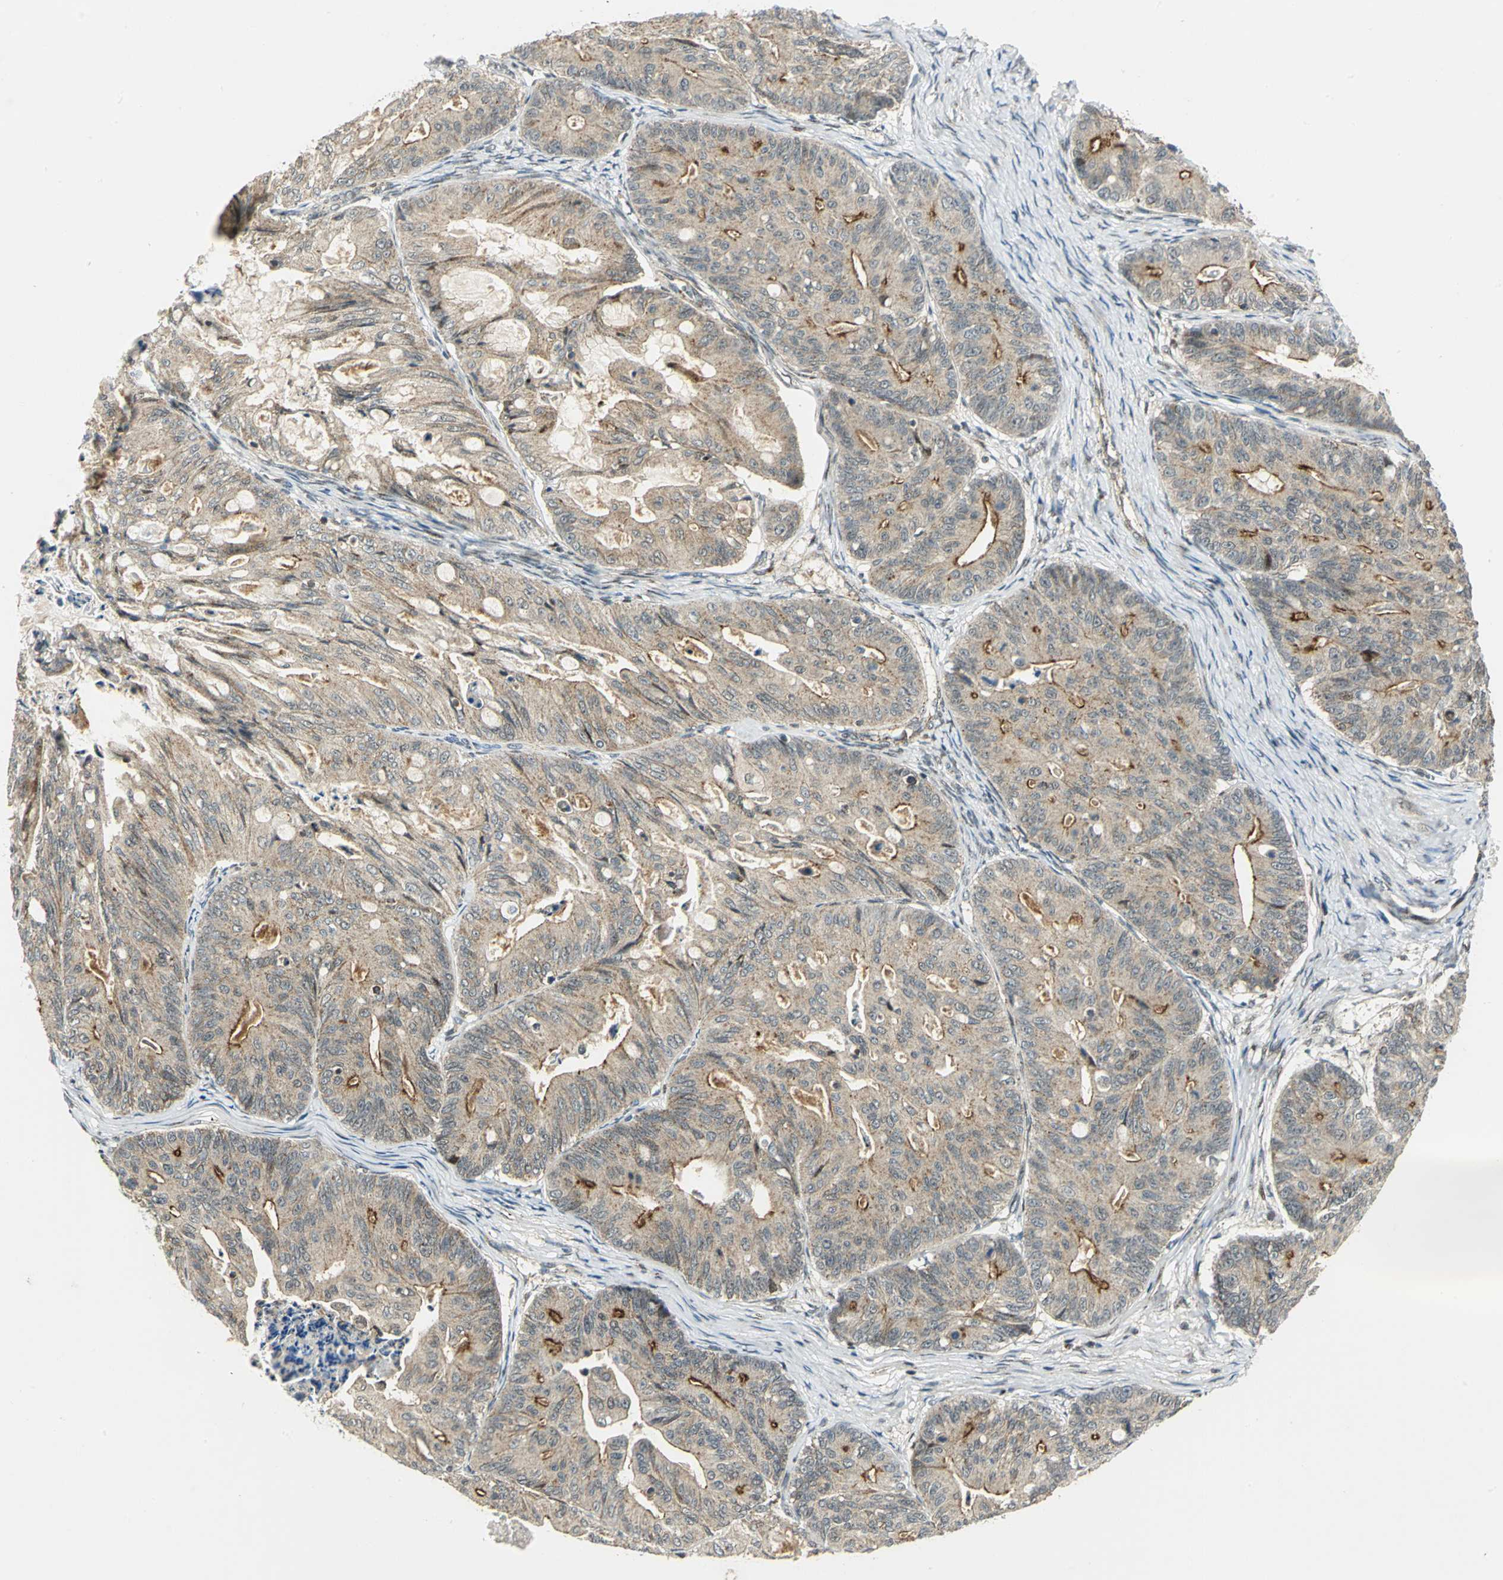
{"staining": {"intensity": "moderate", "quantity": ">75%", "location": "cytoplasmic/membranous"}, "tissue": "ovarian cancer", "cell_type": "Tumor cells", "image_type": "cancer", "snomed": [{"axis": "morphology", "description": "Cystadenocarcinoma, mucinous, NOS"}, {"axis": "topography", "description": "Ovary"}], "caption": "The photomicrograph reveals immunohistochemical staining of ovarian mucinous cystadenocarcinoma. There is moderate cytoplasmic/membranous staining is present in about >75% of tumor cells. (Brightfield microscopy of DAB IHC at high magnification).", "gene": "ATP6V1A", "patient": {"sex": "female", "age": 36}}